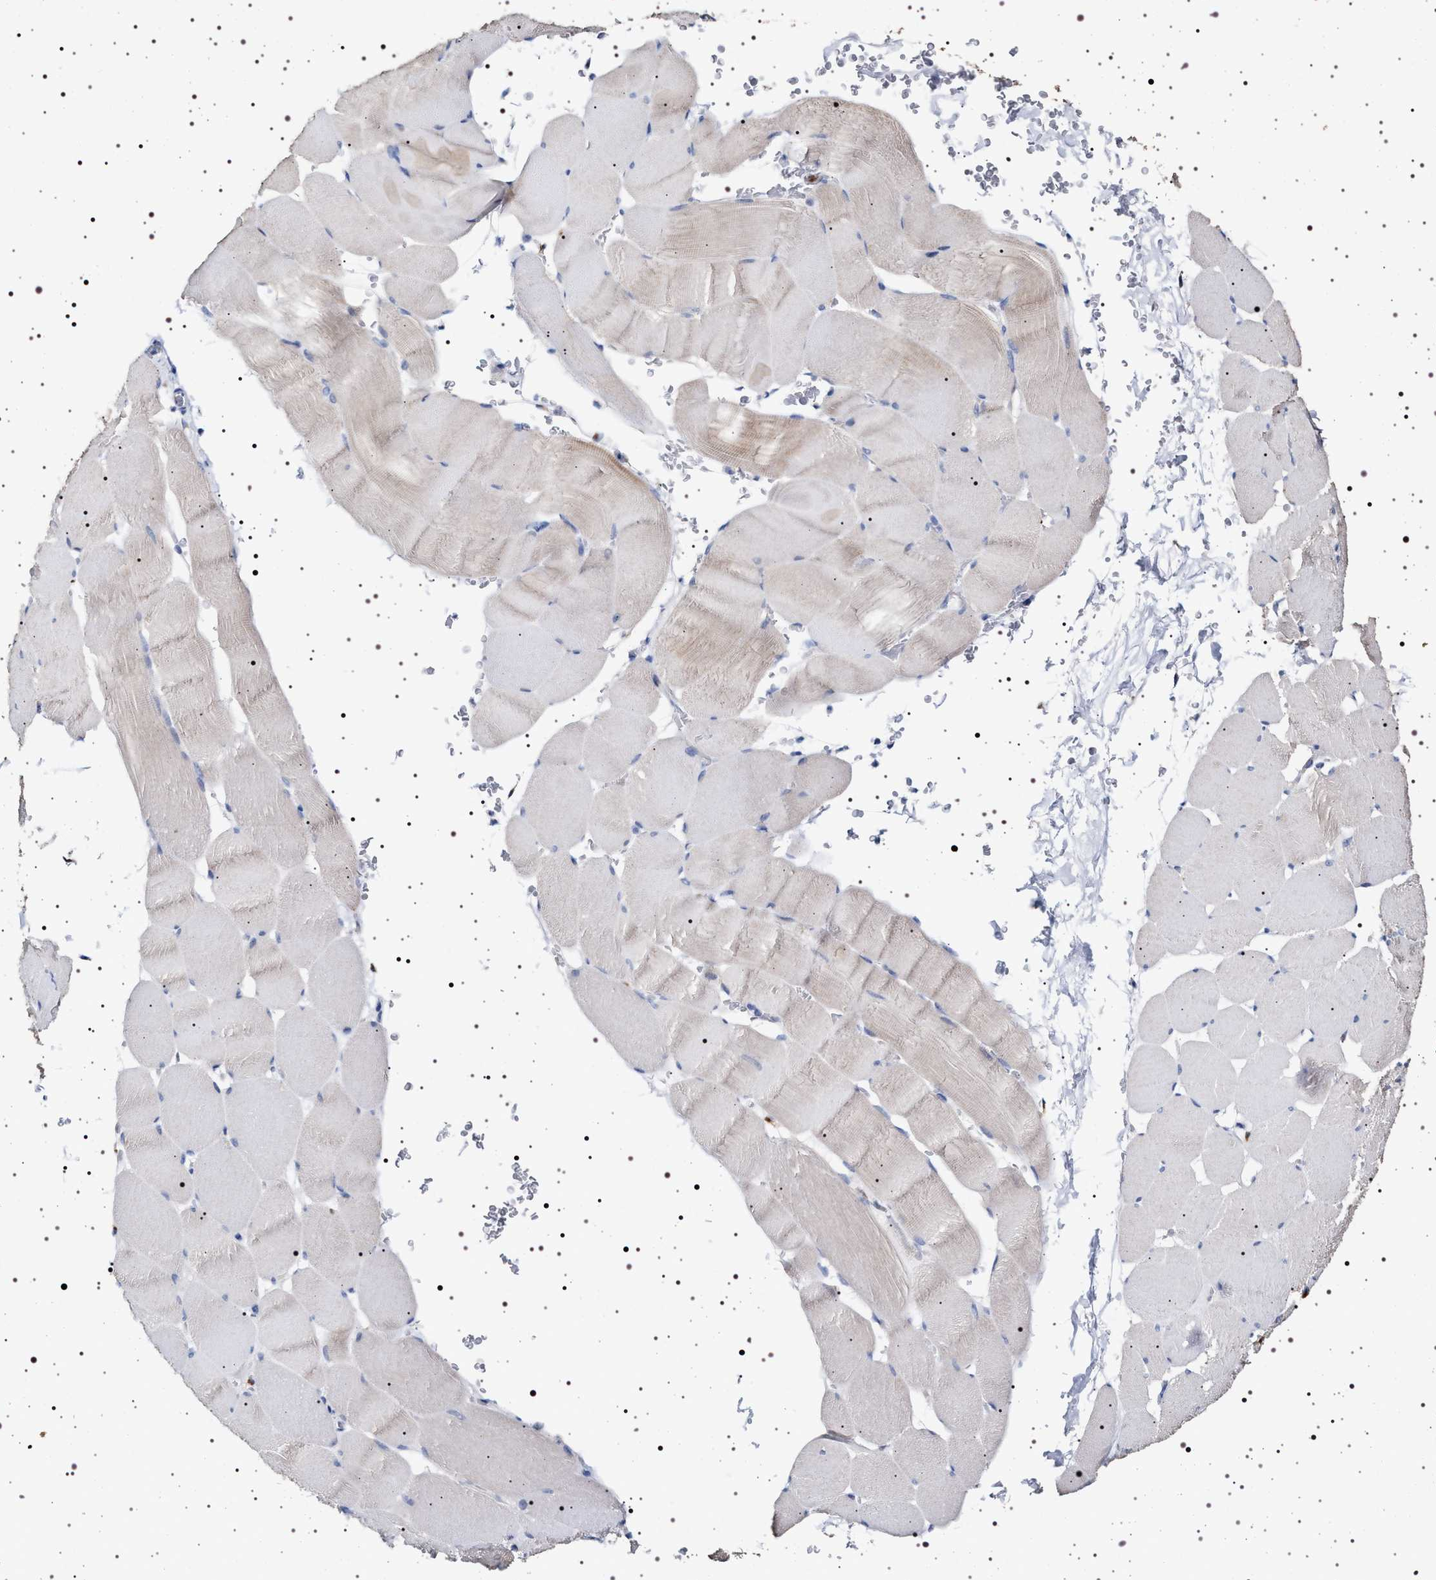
{"staining": {"intensity": "negative", "quantity": "none", "location": "none"}, "tissue": "skeletal muscle", "cell_type": "Myocytes", "image_type": "normal", "snomed": [{"axis": "morphology", "description": "Normal tissue, NOS"}, {"axis": "topography", "description": "Skeletal muscle"}], "caption": "The IHC image has no significant staining in myocytes of skeletal muscle.", "gene": "NAALADL2", "patient": {"sex": "male", "age": 62}}